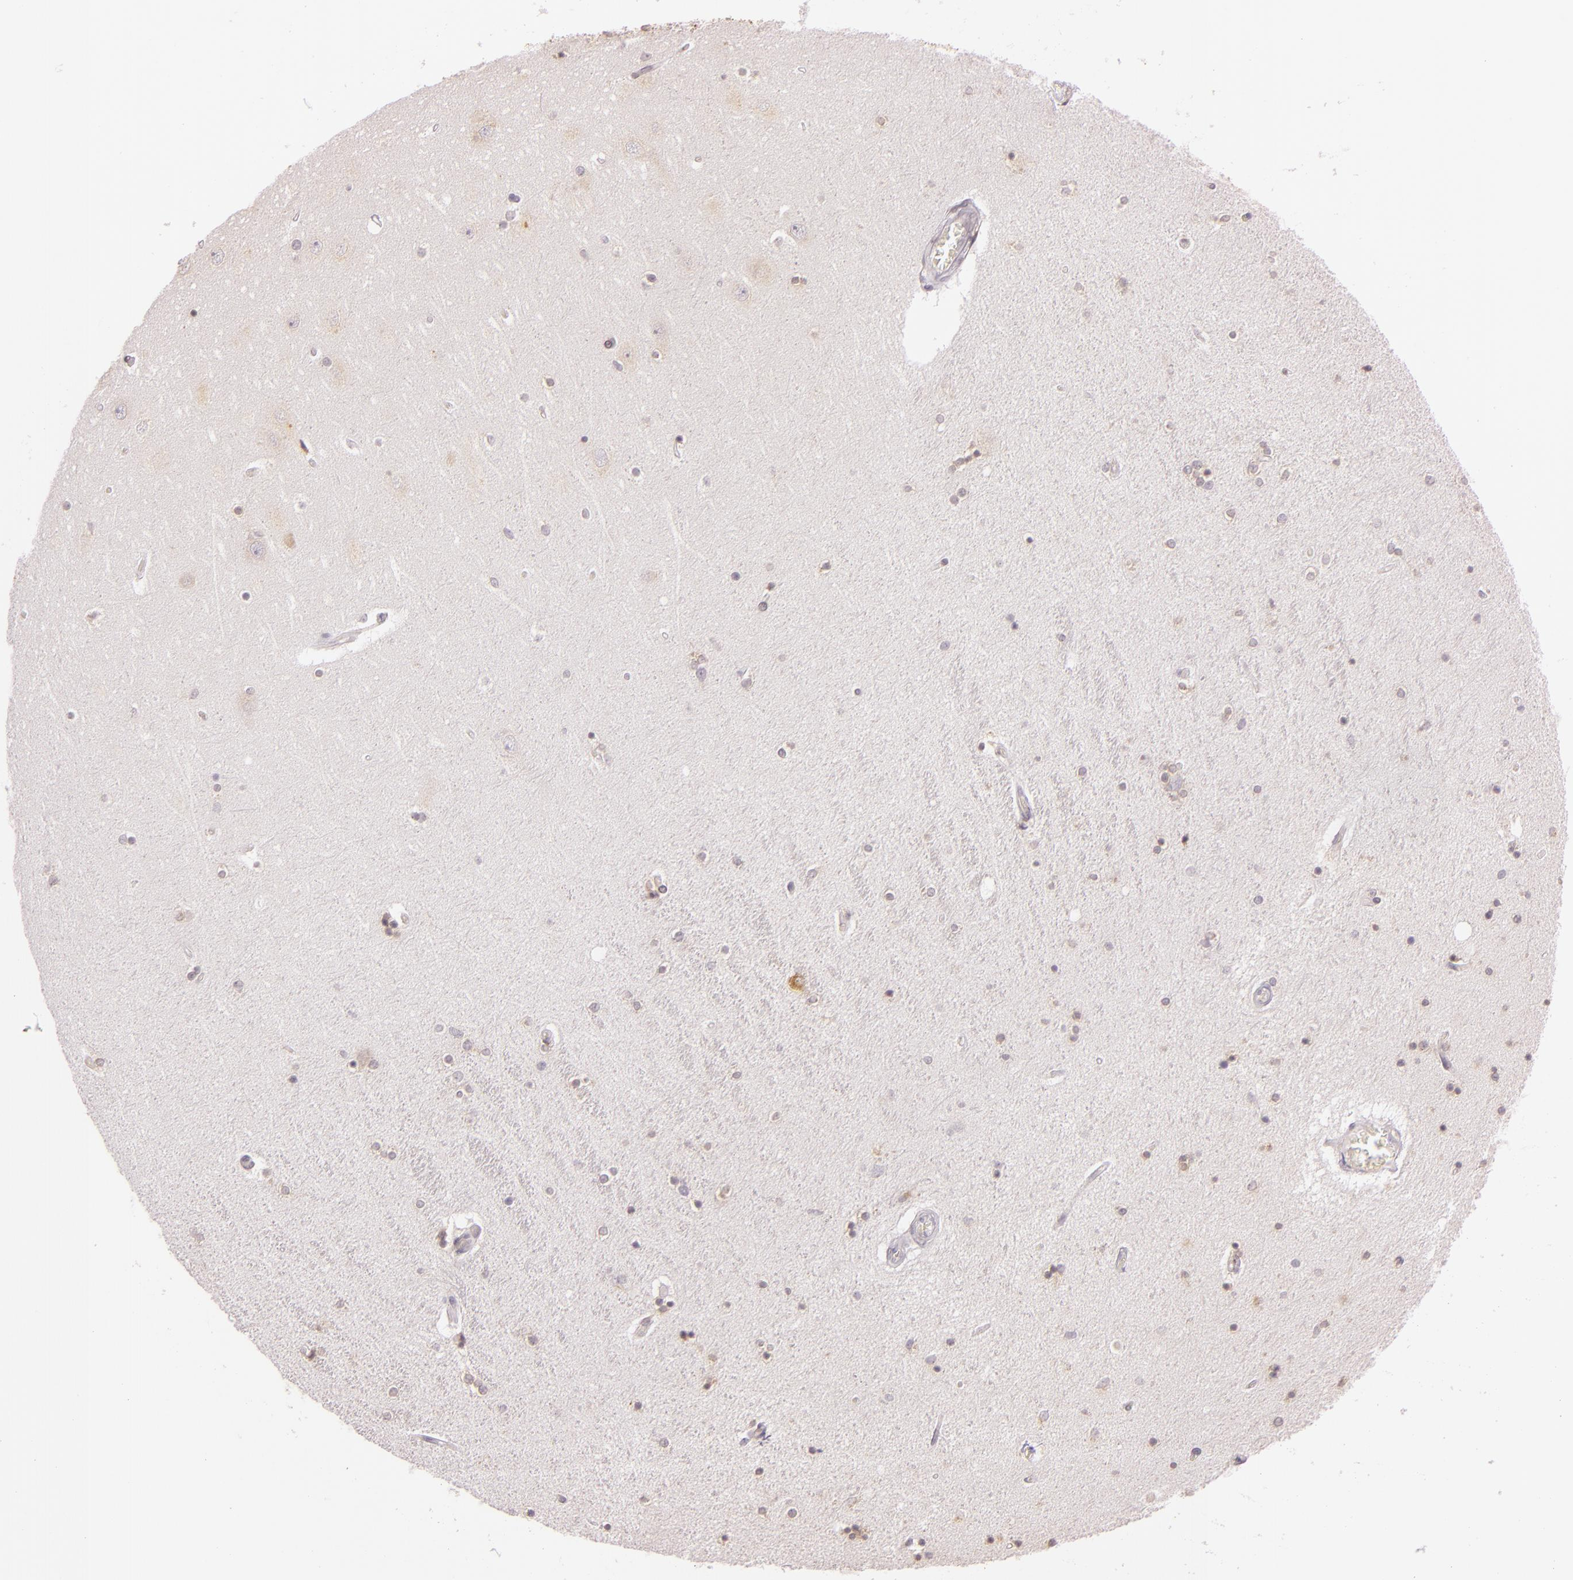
{"staining": {"intensity": "negative", "quantity": "none", "location": "none"}, "tissue": "hippocampus", "cell_type": "Glial cells", "image_type": "normal", "snomed": [{"axis": "morphology", "description": "Normal tissue, NOS"}, {"axis": "topography", "description": "Hippocampus"}], "caption": "This is an IHC micrograph of normal hippocampus. There is no positivity in glial cells.", "gene": "LGMN", "patient": {"sex": "female", "age": 54}}